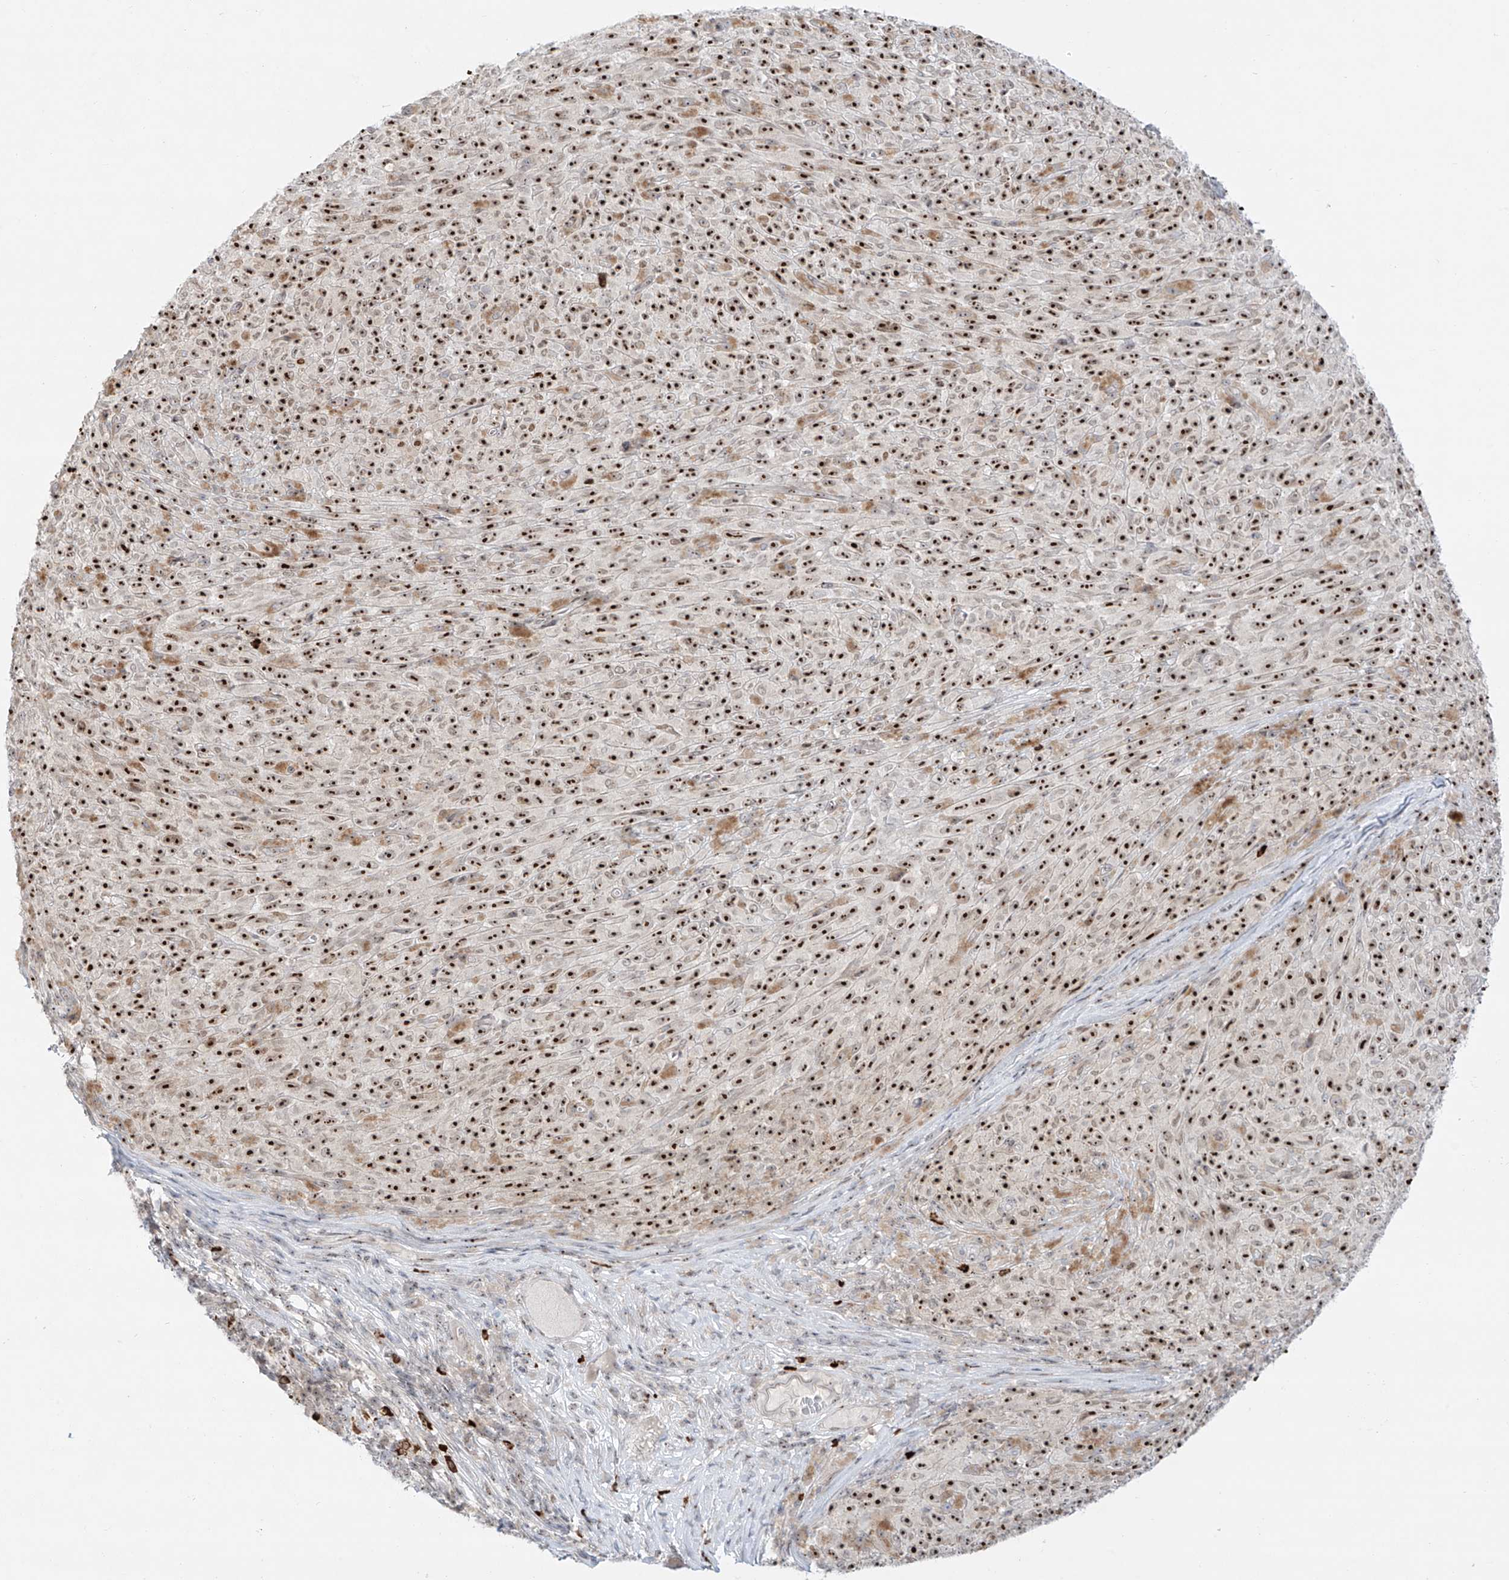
{"staining": {"intensity": "strong", "quantity": ">75%", "location": "nuclear"}, "tissue": "melanoma", "cell_type": "Tumor cells", "image_type": "cancer", "snomed": [{"axis": "morphology", "description": "Malignant melanoma, NOS"}, {"axis": "topography", "description": "Skin"}], "caption": "IHC image of human malignant melanoma stained for a protein (brown), which reveals high levels of strong nuclear staining in about >75% of tumor cells.", "gene": "ZNF512", "patient": {"sex": "female", "age": 82}}